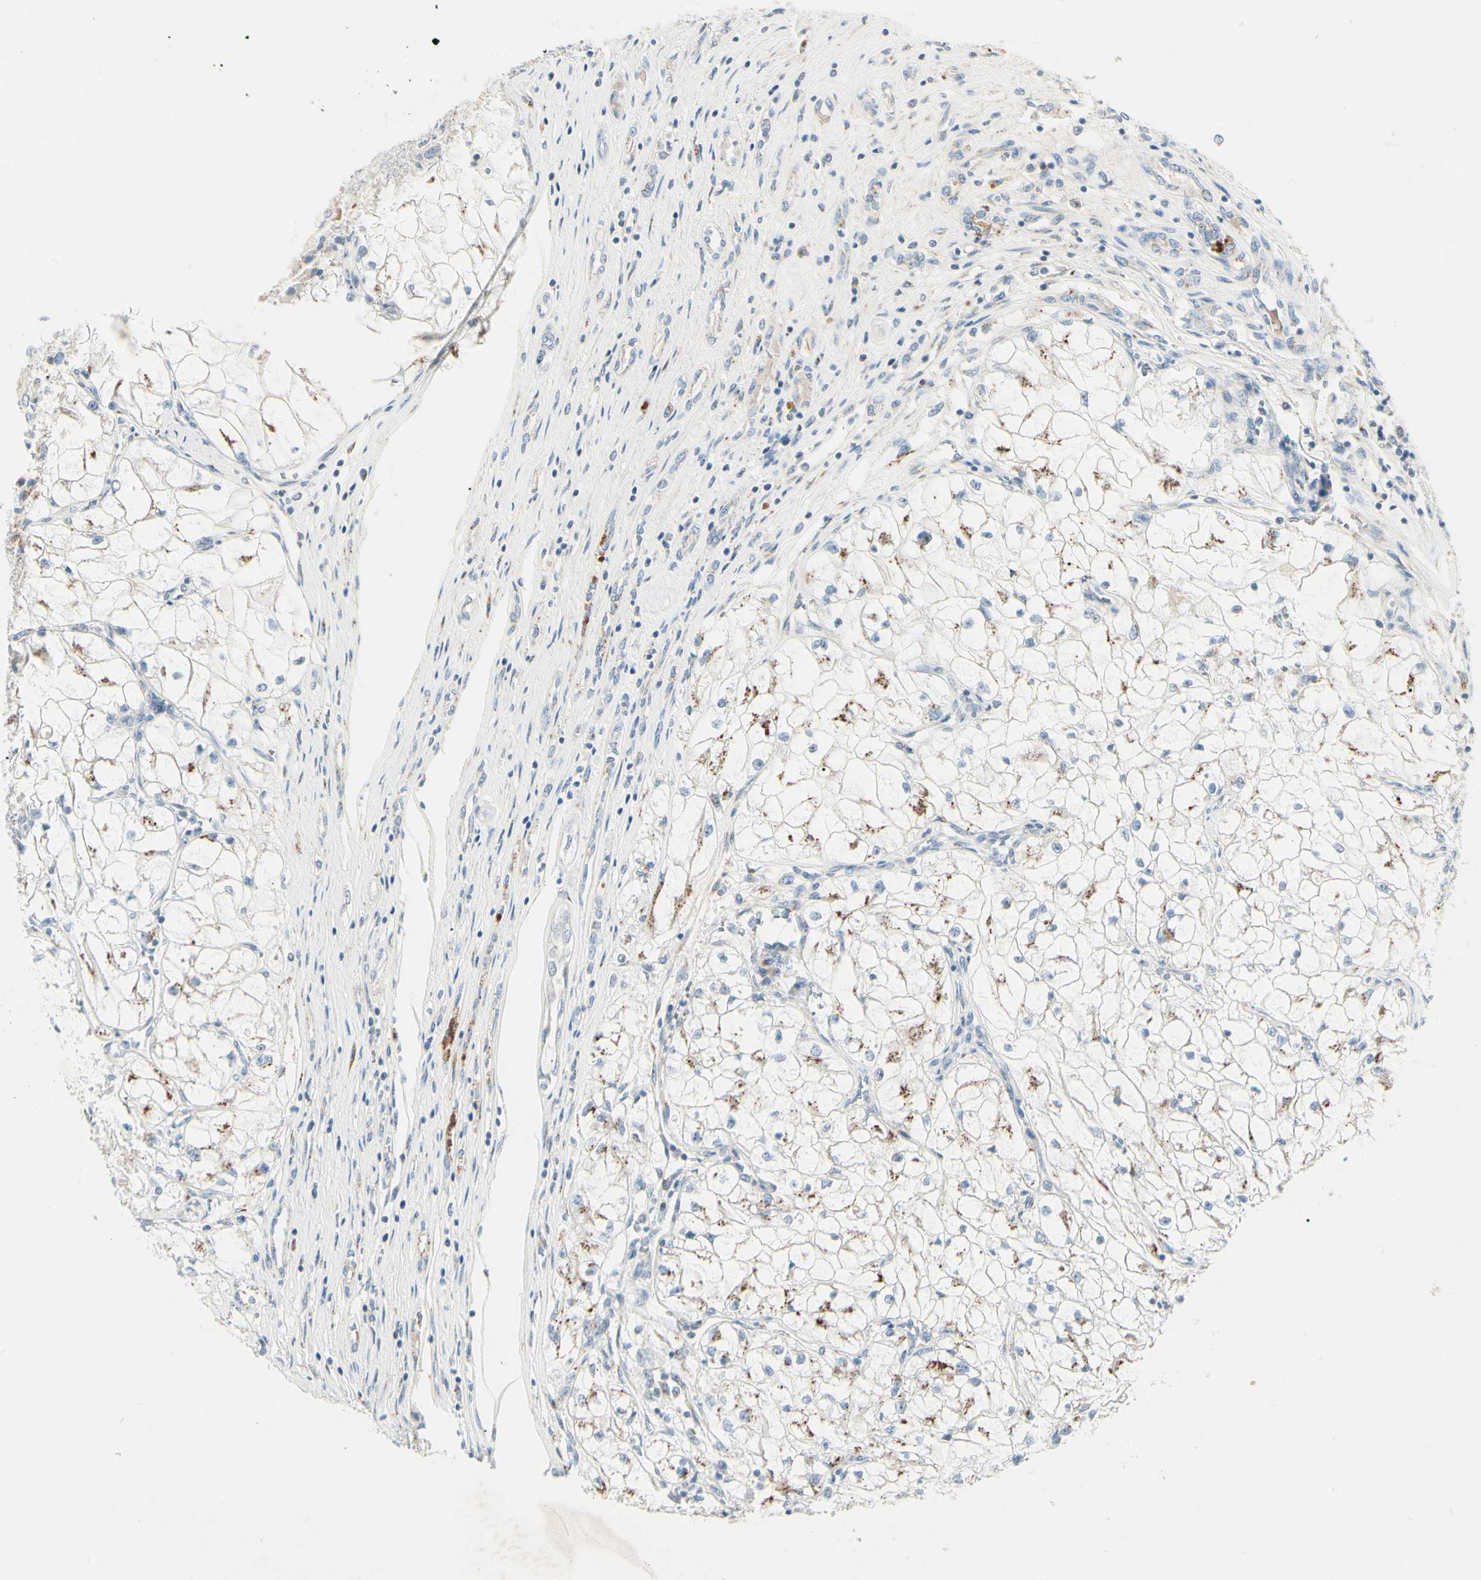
{"staining": {"intensity": "moderate", "quantity": "<25%", "location": "cytoplasmic/membranous"}, "tissue": "renal cancer", "cell_type": "Tumor cells", "image_type": "cancer", "snomed": [{"axis": "morphology", "description": "Adenocarcinoma, NOS"}, {"axis": "topography", "description": "Kidney"}], "caption": "A micrograph of human renal adenocarcinoma stained for a protein reveals moderate cytoplasmic/membranous brown staining in tumor cells.", "gene": "ABCA3", "patient": {"sex": "female", "age": 70}}